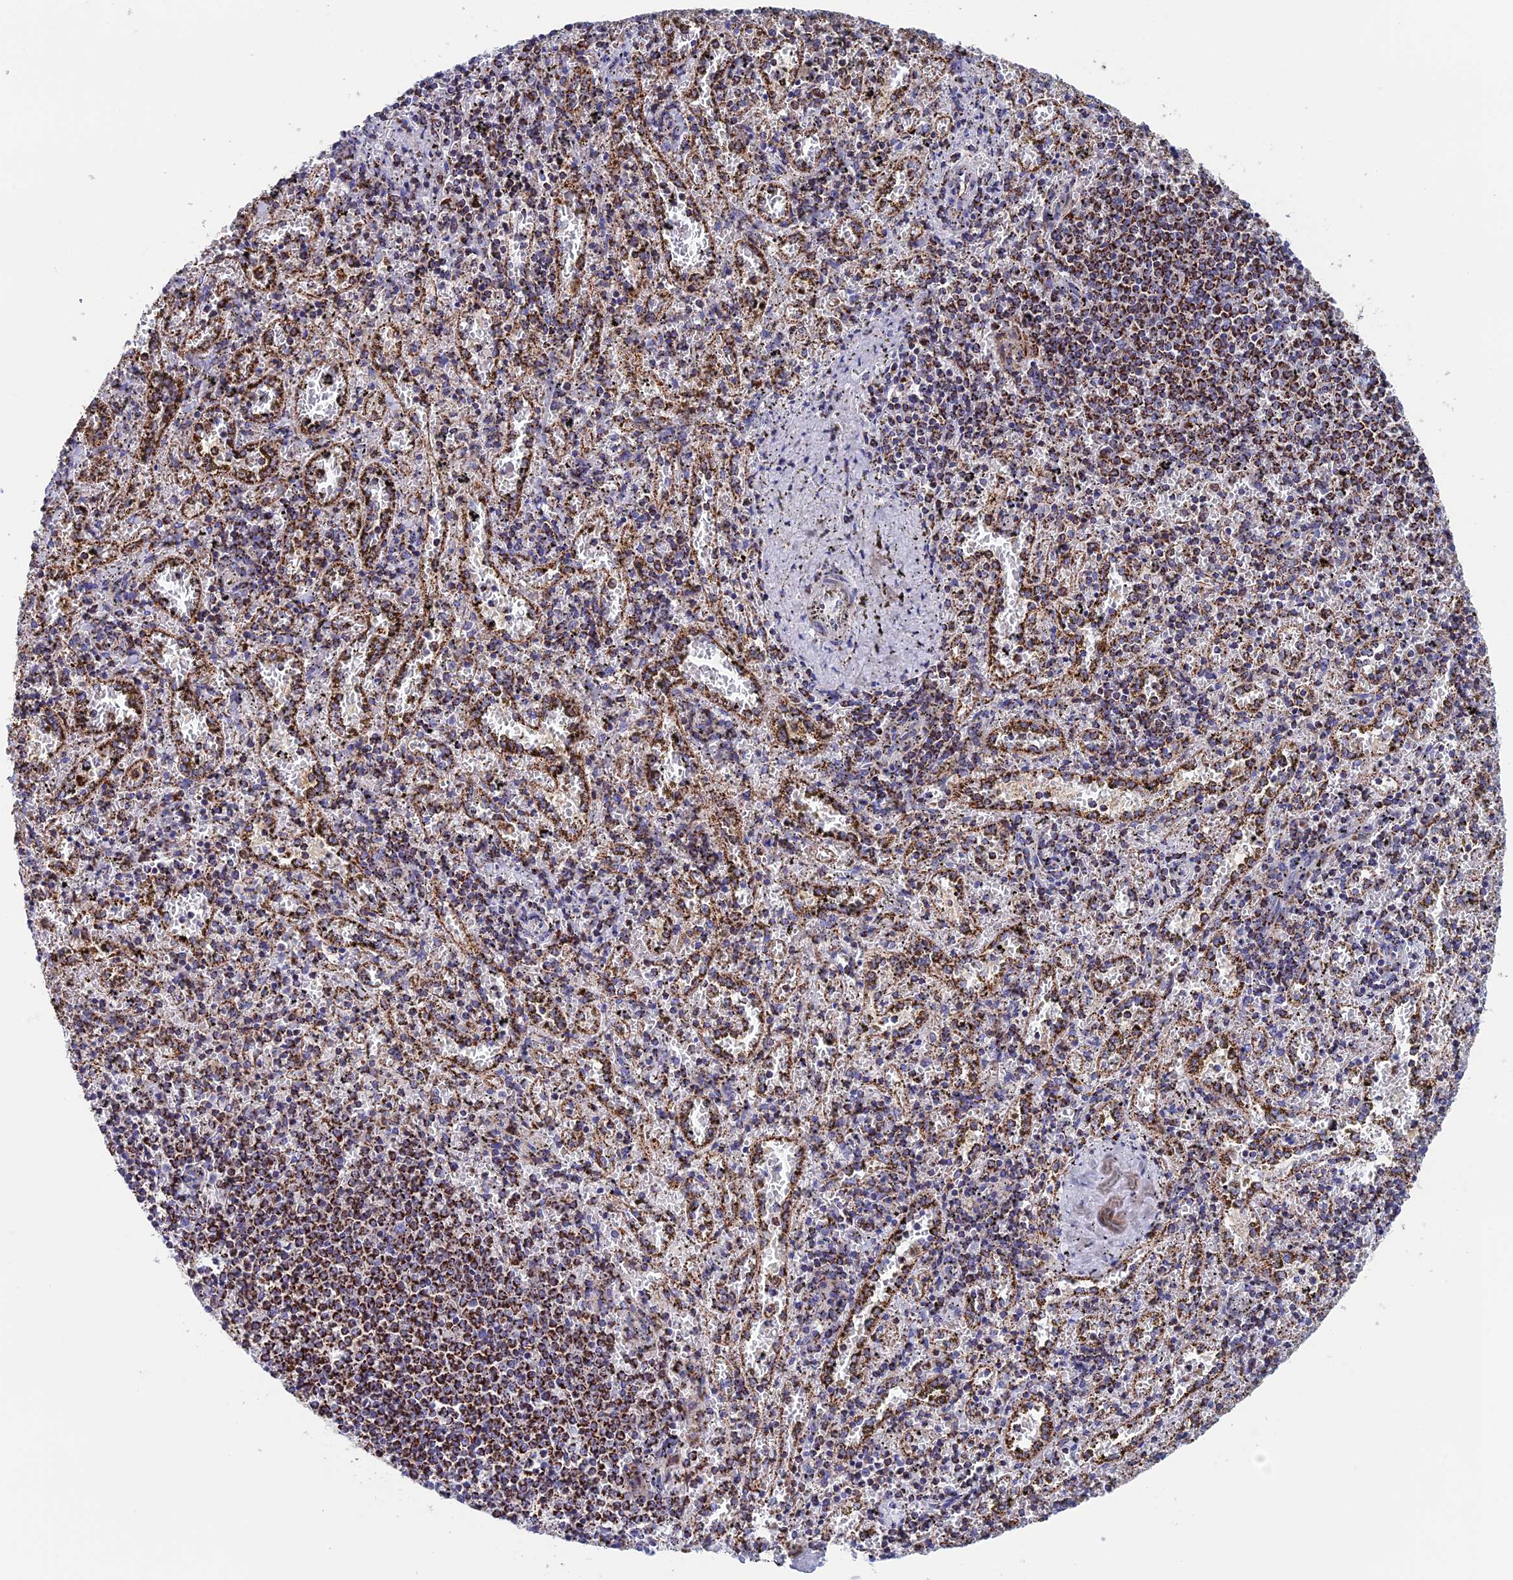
{"staining": {"intensity": "moderate", "quantity": "<25%", "location": "cytoplasmic/membranous"}, "tissue": "spleen", "cell_type": "Cells in red pulp", "image_type": "normal", "snomed": [{"axis": "morphology", "description": "Normal tissue, NOS"}, {"axis": "topography", "description": "Spleen"}], "caption": "Immunohistochemistry (IHC) micrograph of unremarkable spleen: human spleen stained using immunohistochemistry displays low levels of moderate protein expression localized specifically in the cytoplasmic/membranous of cells in red pulp, appearing as a cytoplasmic/membranous brown color.", "gene": "WDR83", "patient": {"sex": "male", "age": 11}}